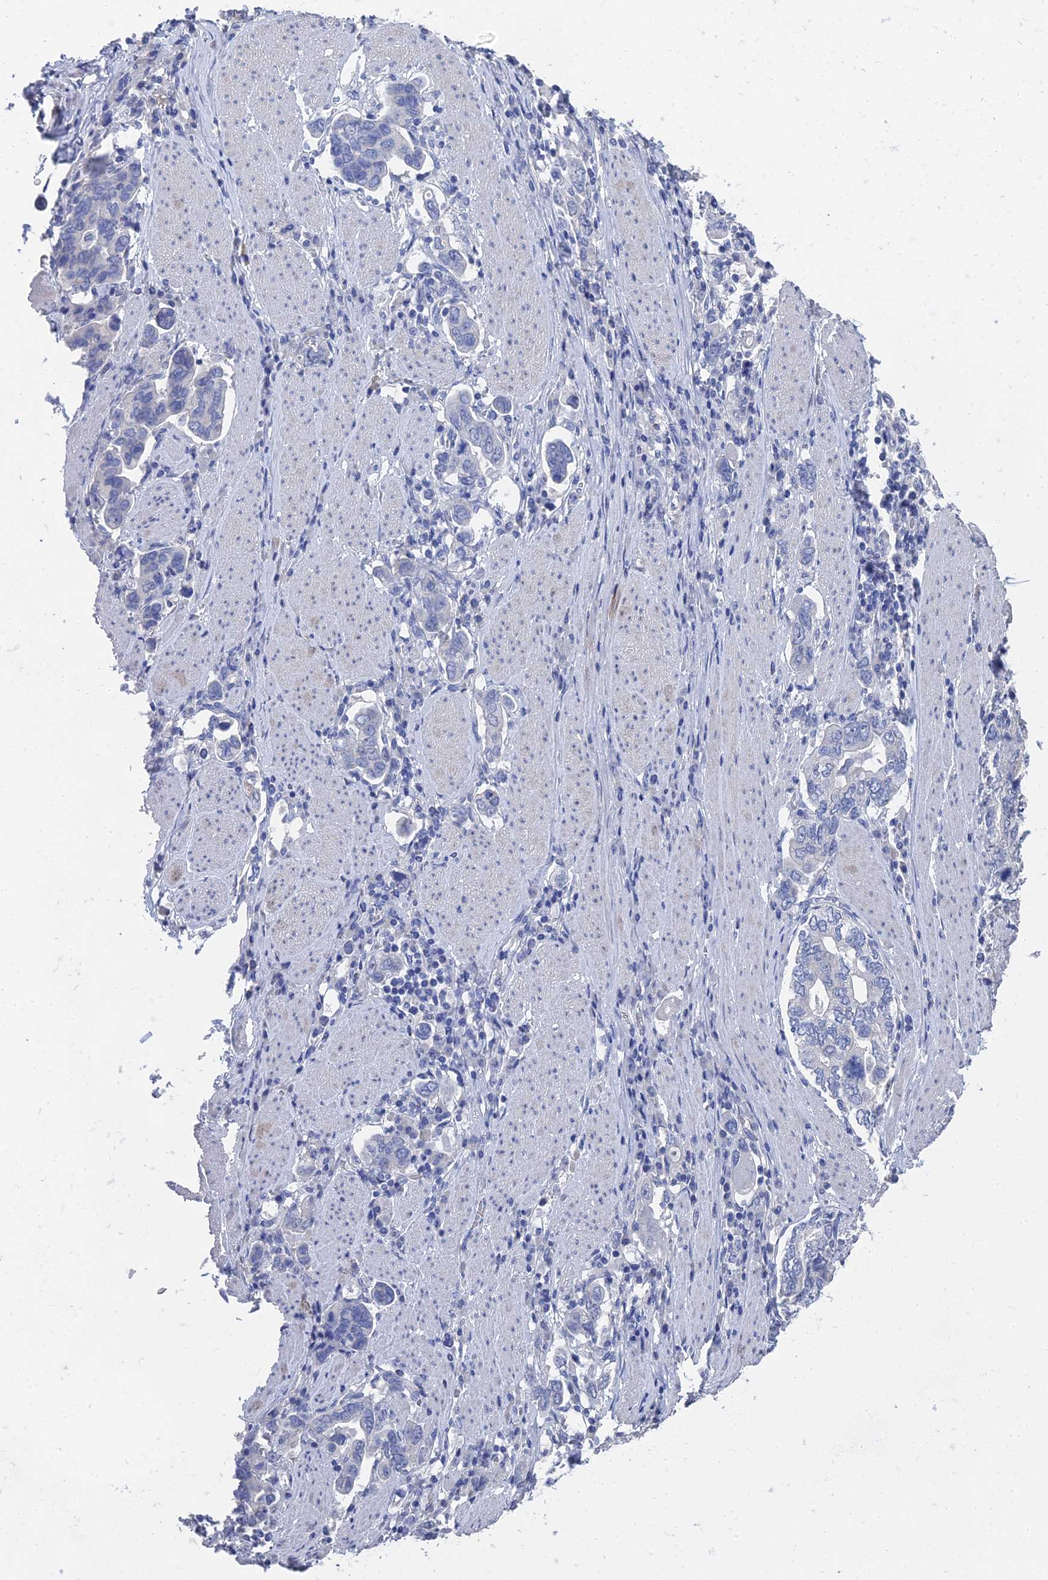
{"staining": {"intensity": "negative", "quantity": "none", "location": "none"}, "tissue": "stomach cancer", "cell_type": "Tumor cells", "image_type": "cancer", "snomed": [{"axis": "morphology", "description": "Adenocarcinoma, NOS"}, {"axis": "topography", "description": "Stomach, upper"}, {"axis": "topography", "description": "Stomach"}], "caption": "DAB immunohistochemical staining of stomach cancer demonstrates no significant expression in tumor cells.", "gene": "GFAP", "patient": {"sex": "male", "age": 62}}